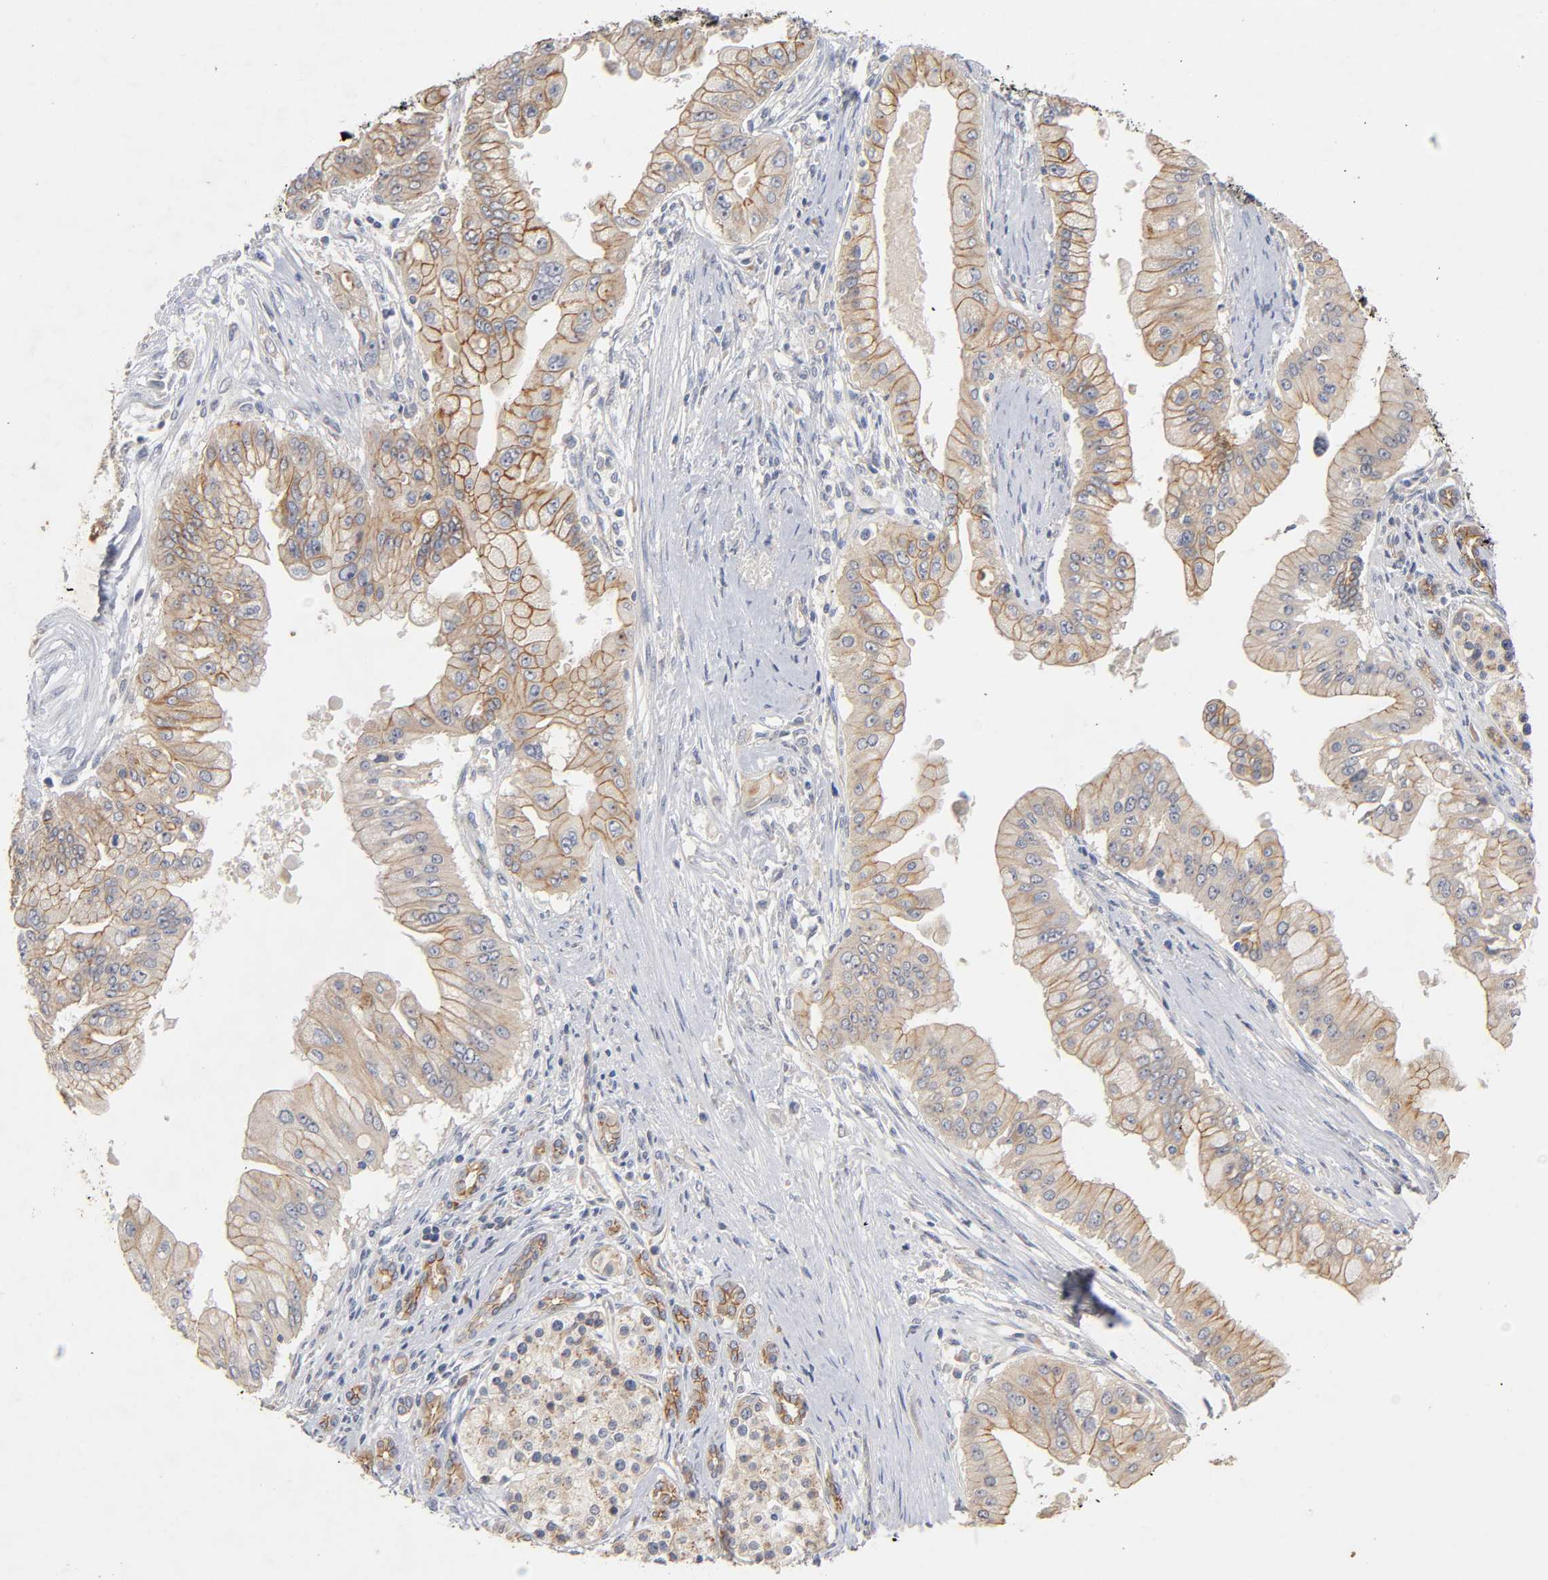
{"staining": {"intensity": "moderate", "quantity": ">75%", "location": "cytoplasmic/membranous"}, "tissue": "pancreatic cancer", "cell_type": "Tumor cells", "image_type": "cancer", "snomed": [{"axis": "morphology", "description": "Adenocarcinoma, NOS"}, {"axis": "topography", "description": "Pancreas"}], "caption": "This is an image of immunohistochemistry staining of pancreatic cancer, which shows moderate positivity in the cytoplasmic/membranous of tumor cells.", "gene": "PDZD11", "patient": {"sex": "male", "age": 59}}